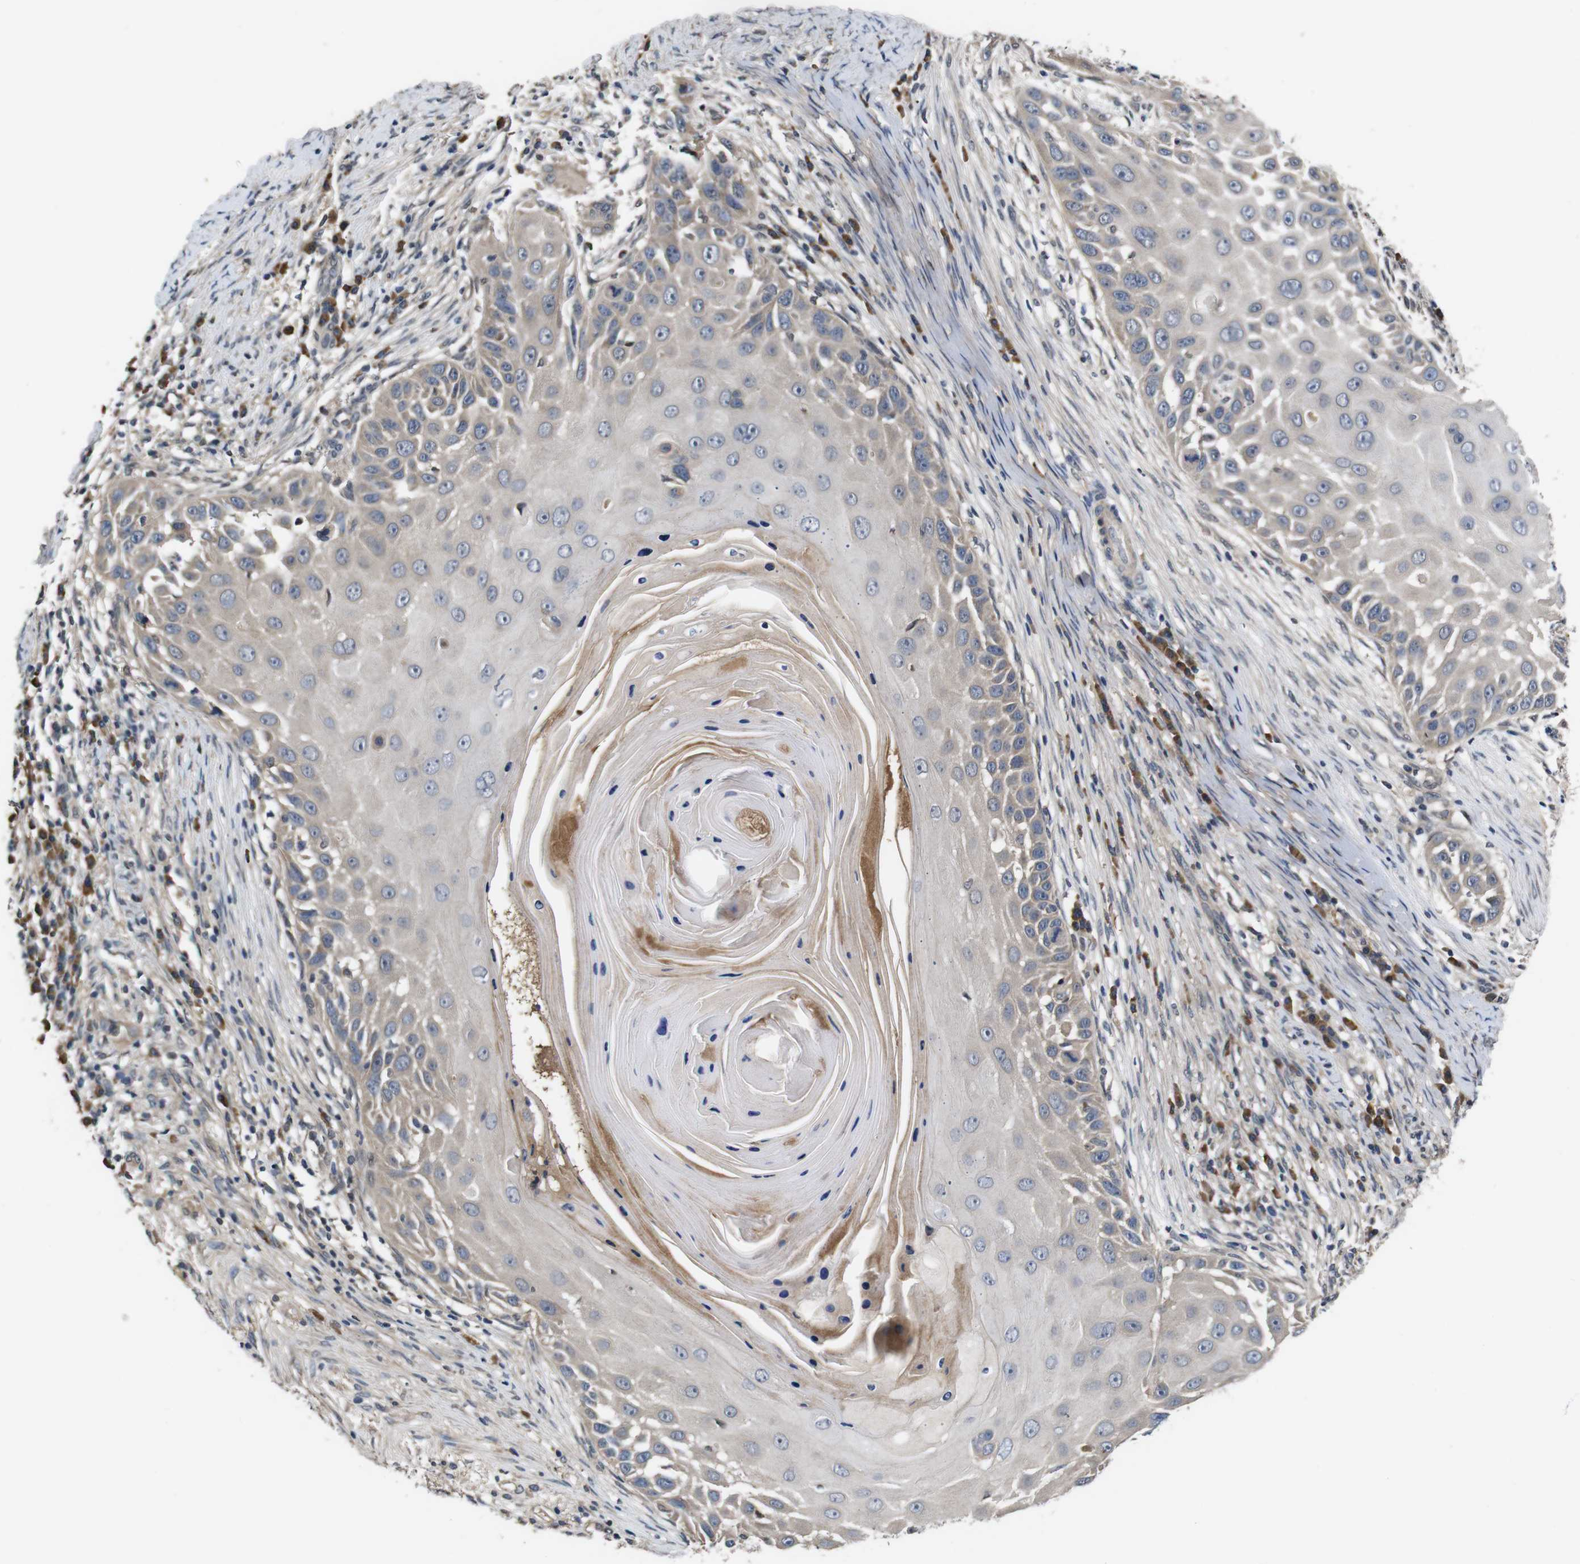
{"staining": {"intensity": "weak", "quantity": "<25%", "location": "cytoplasmic/membranous"}, "tissue": "skin cancer", "cell_type": "Tumor cells", "image_type": "cancer", "snomed": [{"axis": "morphology", "description": "Squamous cell carcinoma, NOS"}, {"axis": "topography", "description": "Skin"}], "caption": "Tumor cells are negative for brown protein staining in squamous cell carcinoma (skin).", "gene": "ZBTB46", "patient": {"sex": "female", "age": 44}}